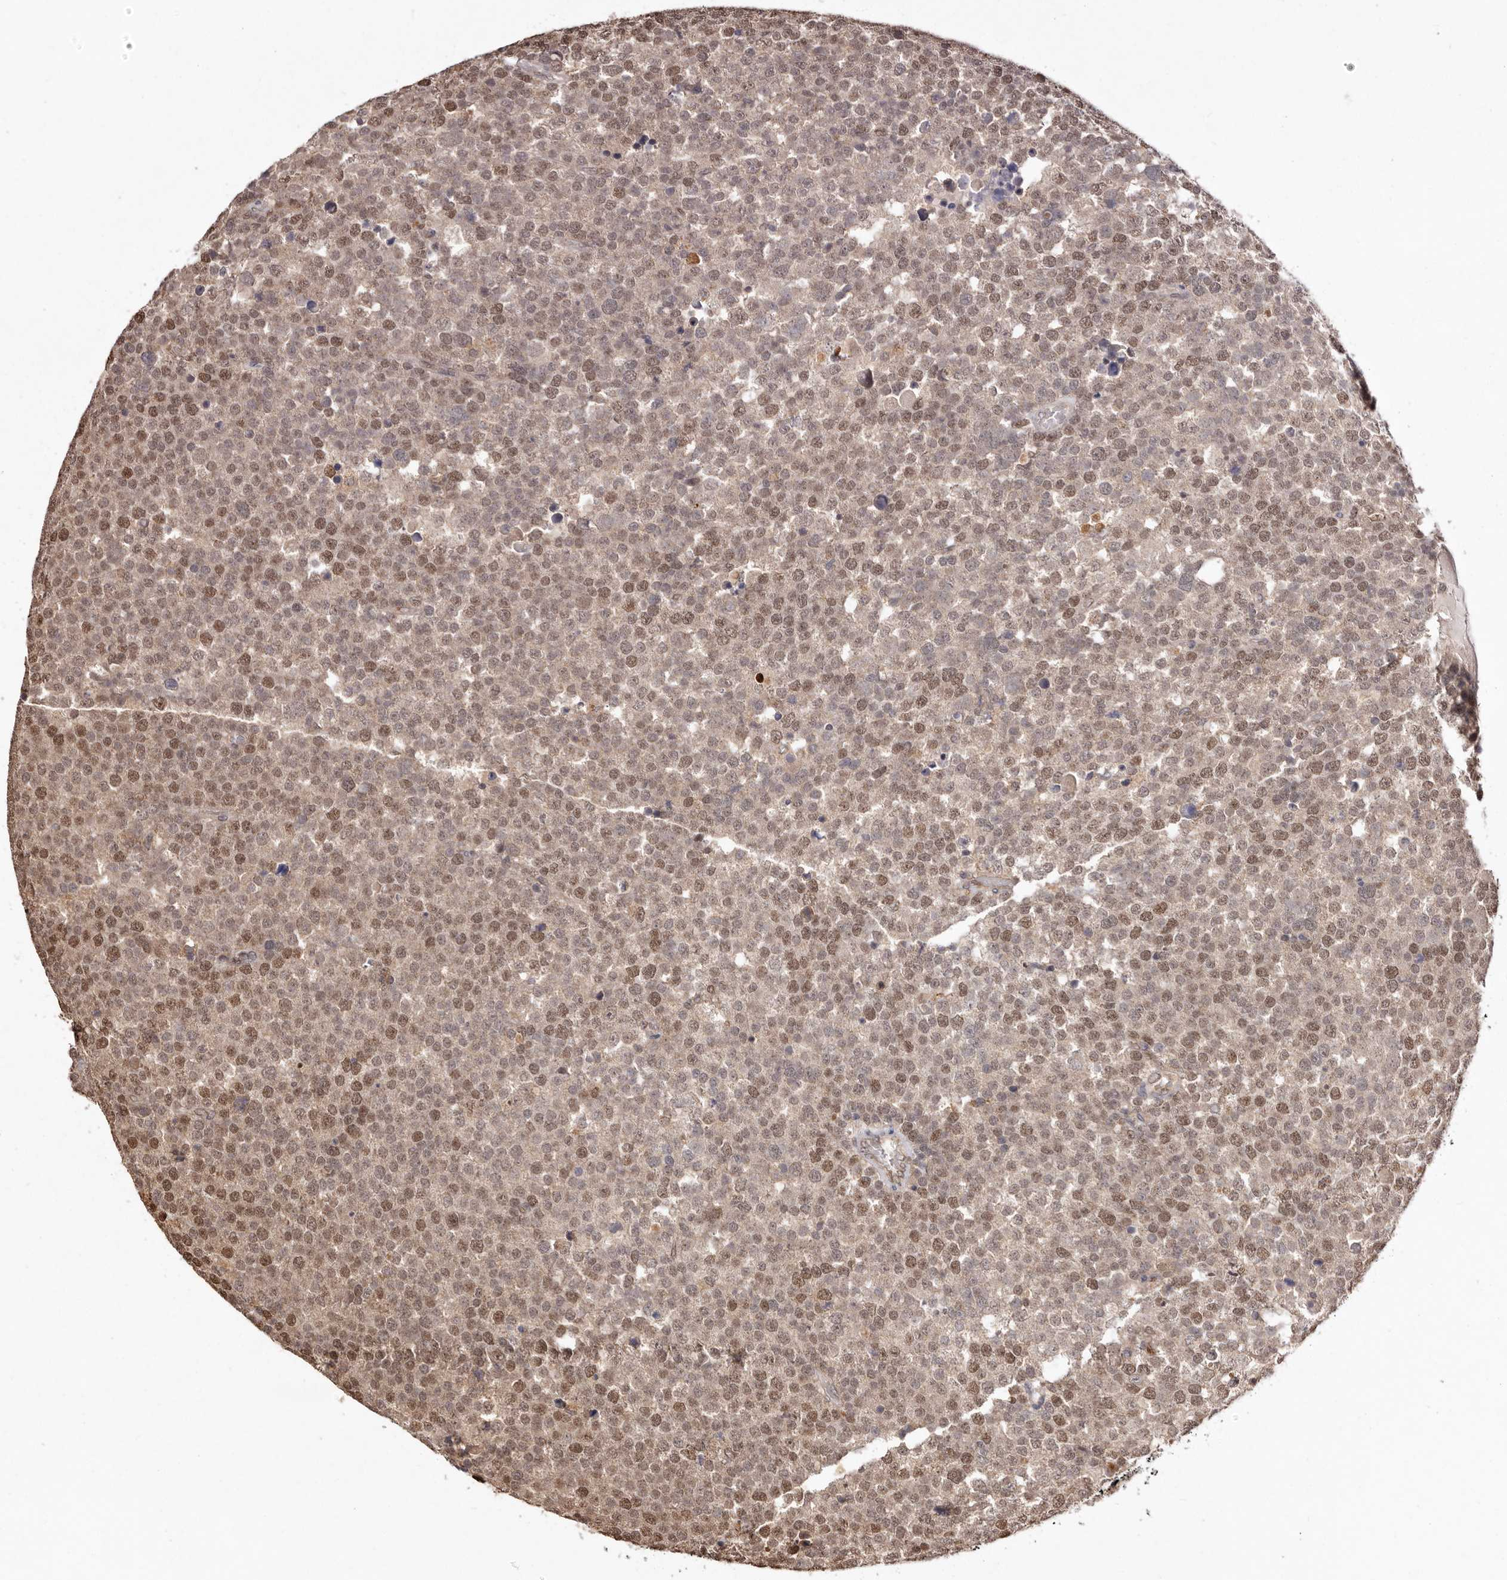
{"staining": {"intensity": "moderate", "quantity": "25%-75%", "location": "nuclear"}, "tissue": "testis cancer", "cell_type": "Tumor cells", "image_type": "cancer", "snomed": [{"axis": "morphology", "description": "Seminoma, NOS"}, {"axis": "topography", "description": "Testis"}], "caption": "Tumor cells exhibit moderate nuclear positivity in approximately 25%-75% of cells in testis seminoma.", "gene": "NOTCH1", "patient": {"sex": "male", "age": 71}}